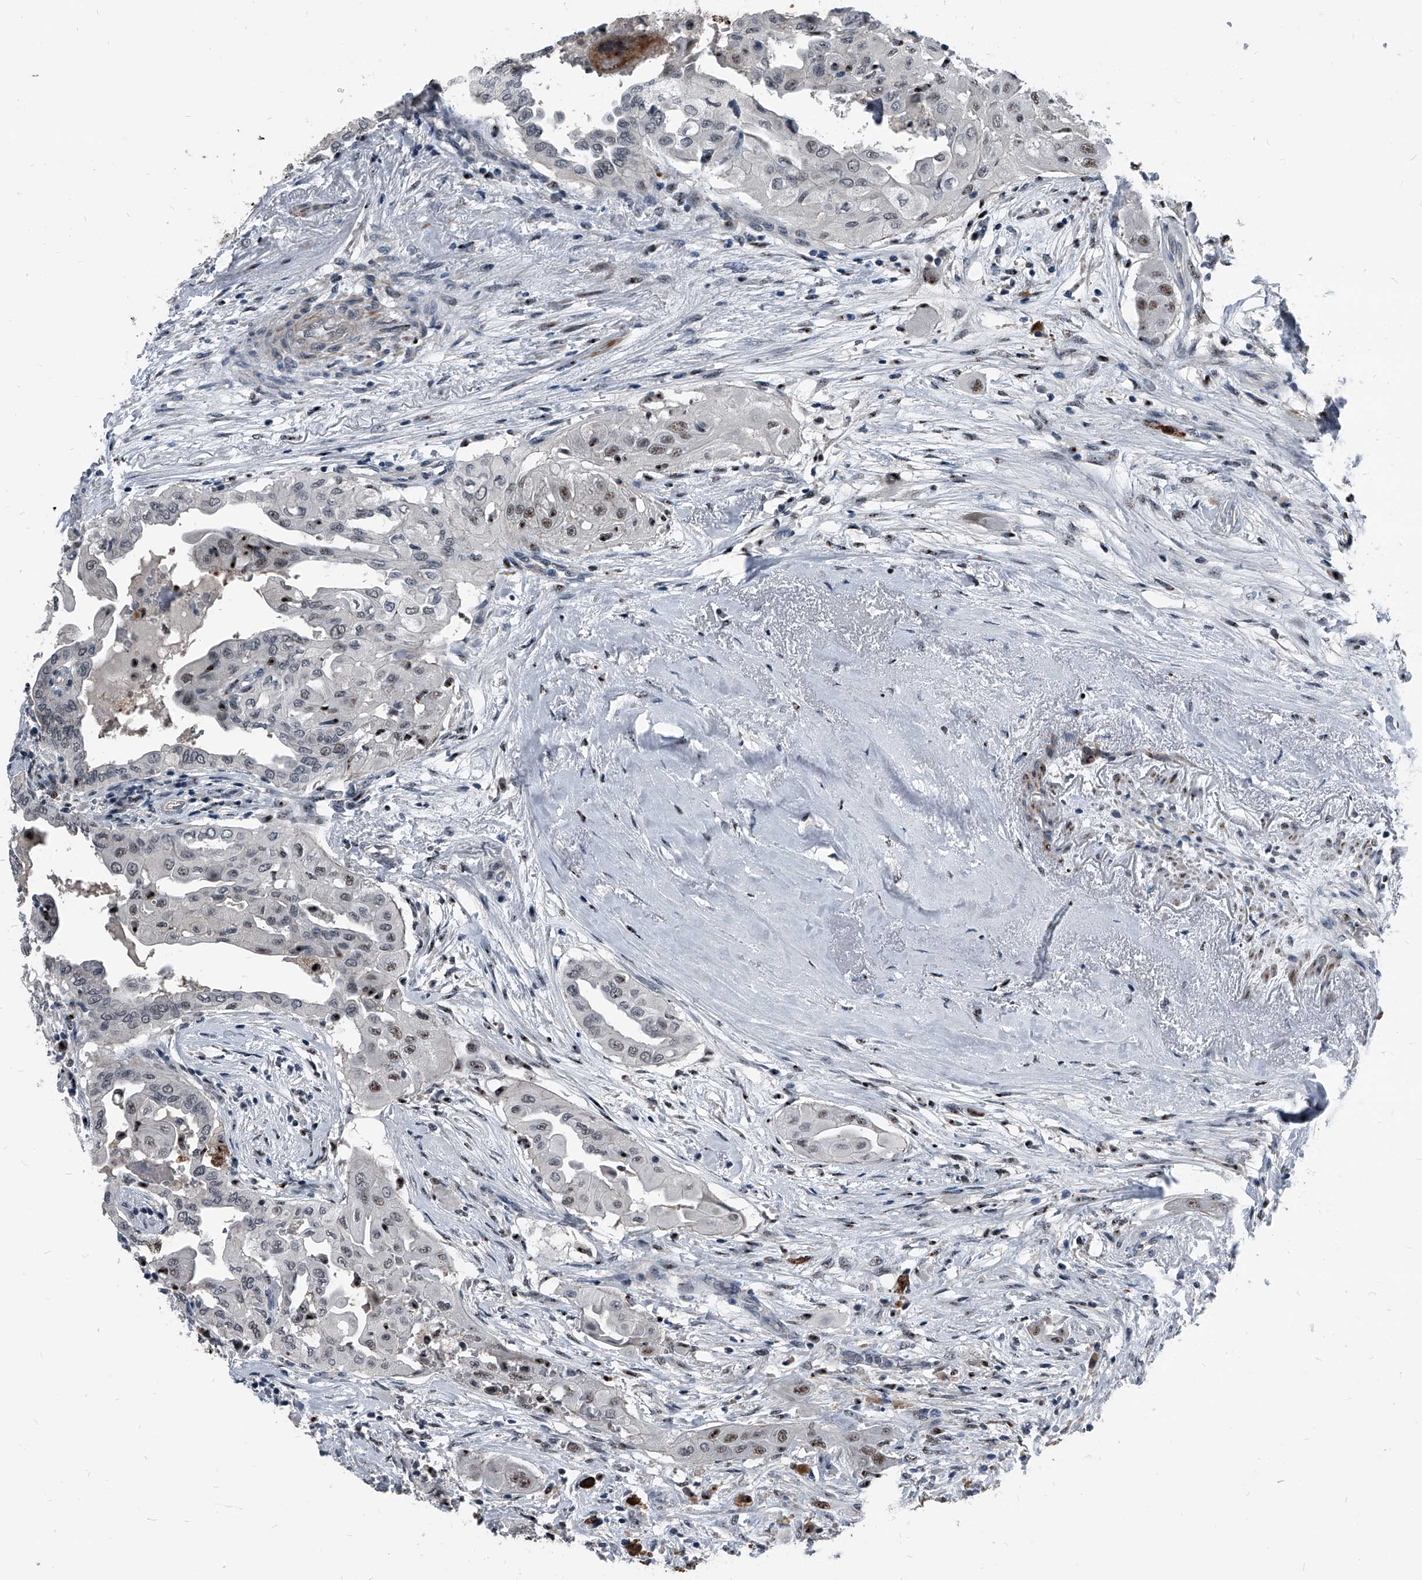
{"staining": {"intensity": "moderate", "quantity": "<25%", "location": "nuclear"}, "tissue": "thyroid cancer", "cell_type": "Tumor cells", "image_type": "cancer", "snomed": [{"axis": "morphology", "description": "Papillary adenocarcinoma, NOS"}, {"axis": "topography", "description": "Thyroid gland"}], "caption": "High-power microscopy captured an immunohistochemistry micrograph of thyroid cancer (papillary adenocarcinoma), revealing moderate nuclear positivity in about <25% of tumor cells. (DAB IHC, brown staining for protein, blue staining for nuclei).", "gene": "MEN1", "patient": {"sex": "female", "age": 59}}